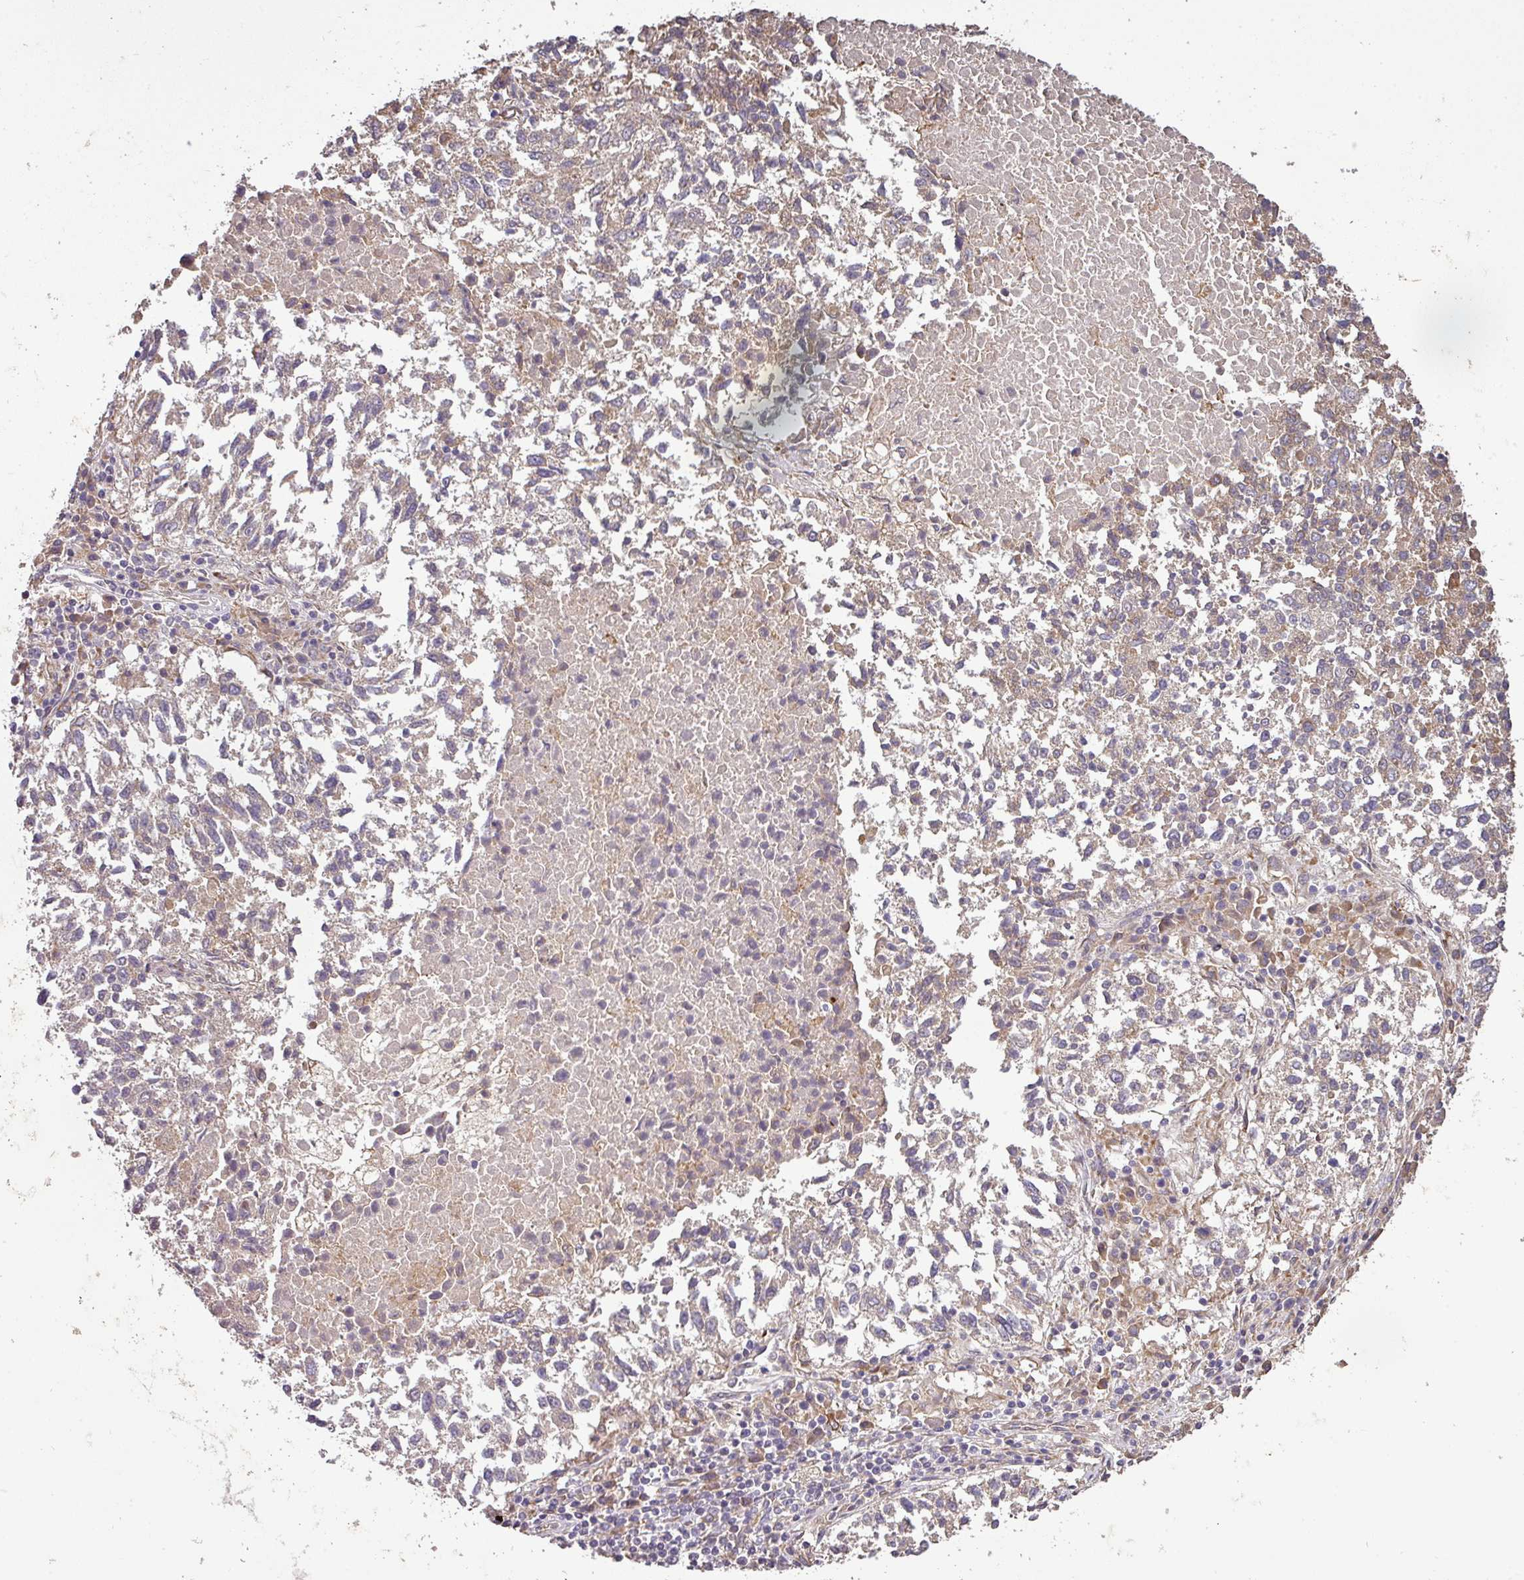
{"staining": {"intensity": "weak", "quantity": "25%-75%", "location": "cytoplasmic/membranous"}, "tissue": "lung cancer", "cell_type": "Tumor cells", "image_type": "cancer", "snomed": [{"axis": "morphology", "description": "Squamous cell carcinoma, NOS"}, {"axis": "topography", "description": "Lung"}], "caption": "Lung cancer (squamous cell carcinoma) was stained to show a protein in brown. There is low levels of weak cytoplasmic/membranous expression in about 25%-75% of tumor cells. (DAB (3,3'-diaminobenzidine) IHC, brown staining for protein, blue staining for nuclei).", "gene": "SPCS3", "patient": {"sex": "male", "age": 73}}